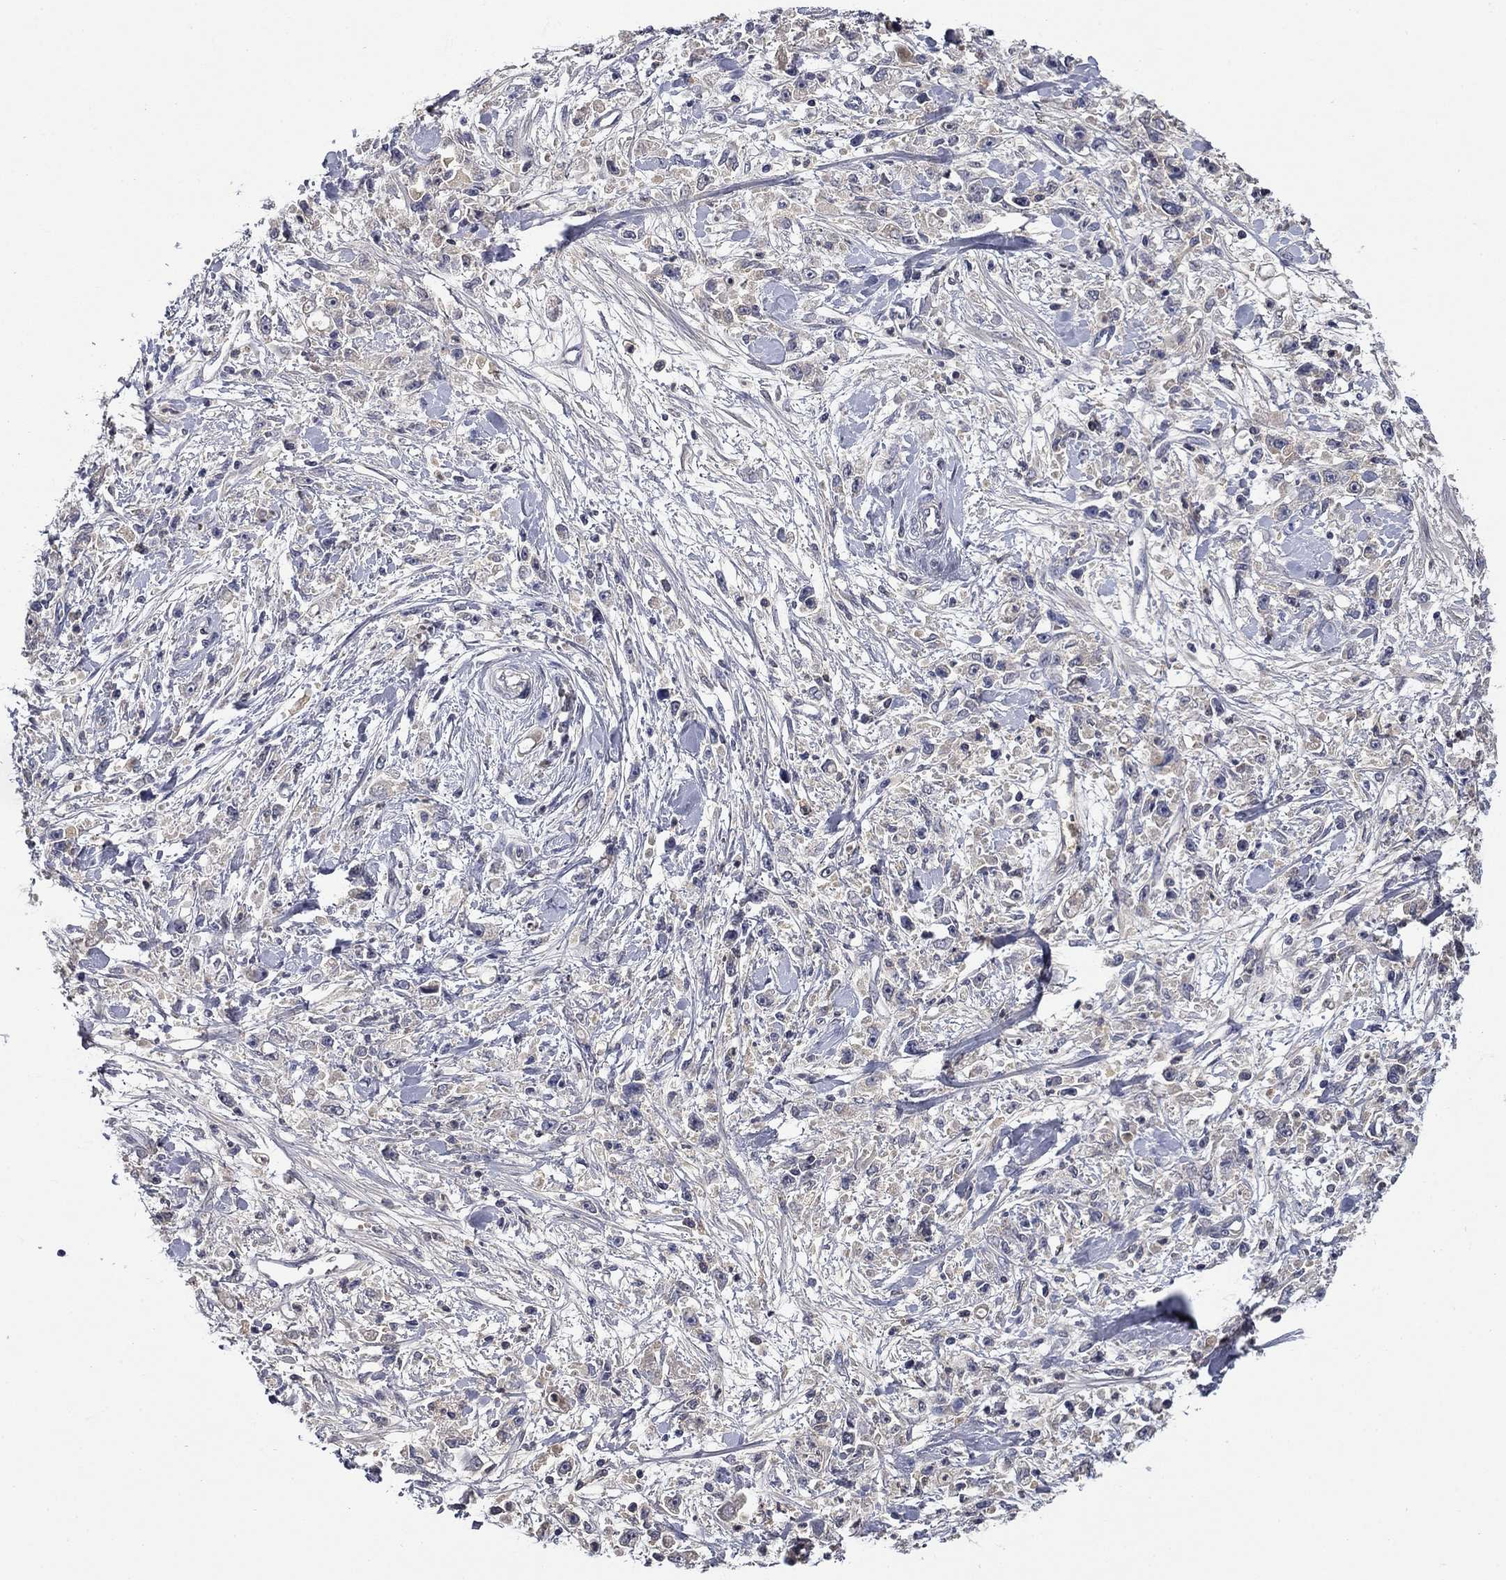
{"staining": {"intensity": "negative", "quantity": "none", "location": "none"}, "tissue": "stomach cancer", "cell_type": "Tumor cells", "image_type": "cancer", "snomed": [{"axis": "morphology", "description": "Adenocarcinoma, NOS"}, {"axis": "topography", "description": "Stomach"}], "caption": "High magnification brightfield microscopy of stomach cancer (adenocarcinoma) stained with DAB (3,3'-diaminobenzidine) (brown) and counterstained with hematoxylin (blue): tumor cells show no significant expression.", "gene": "DDTL", "patient": {"sex": "female", "age": 59}}